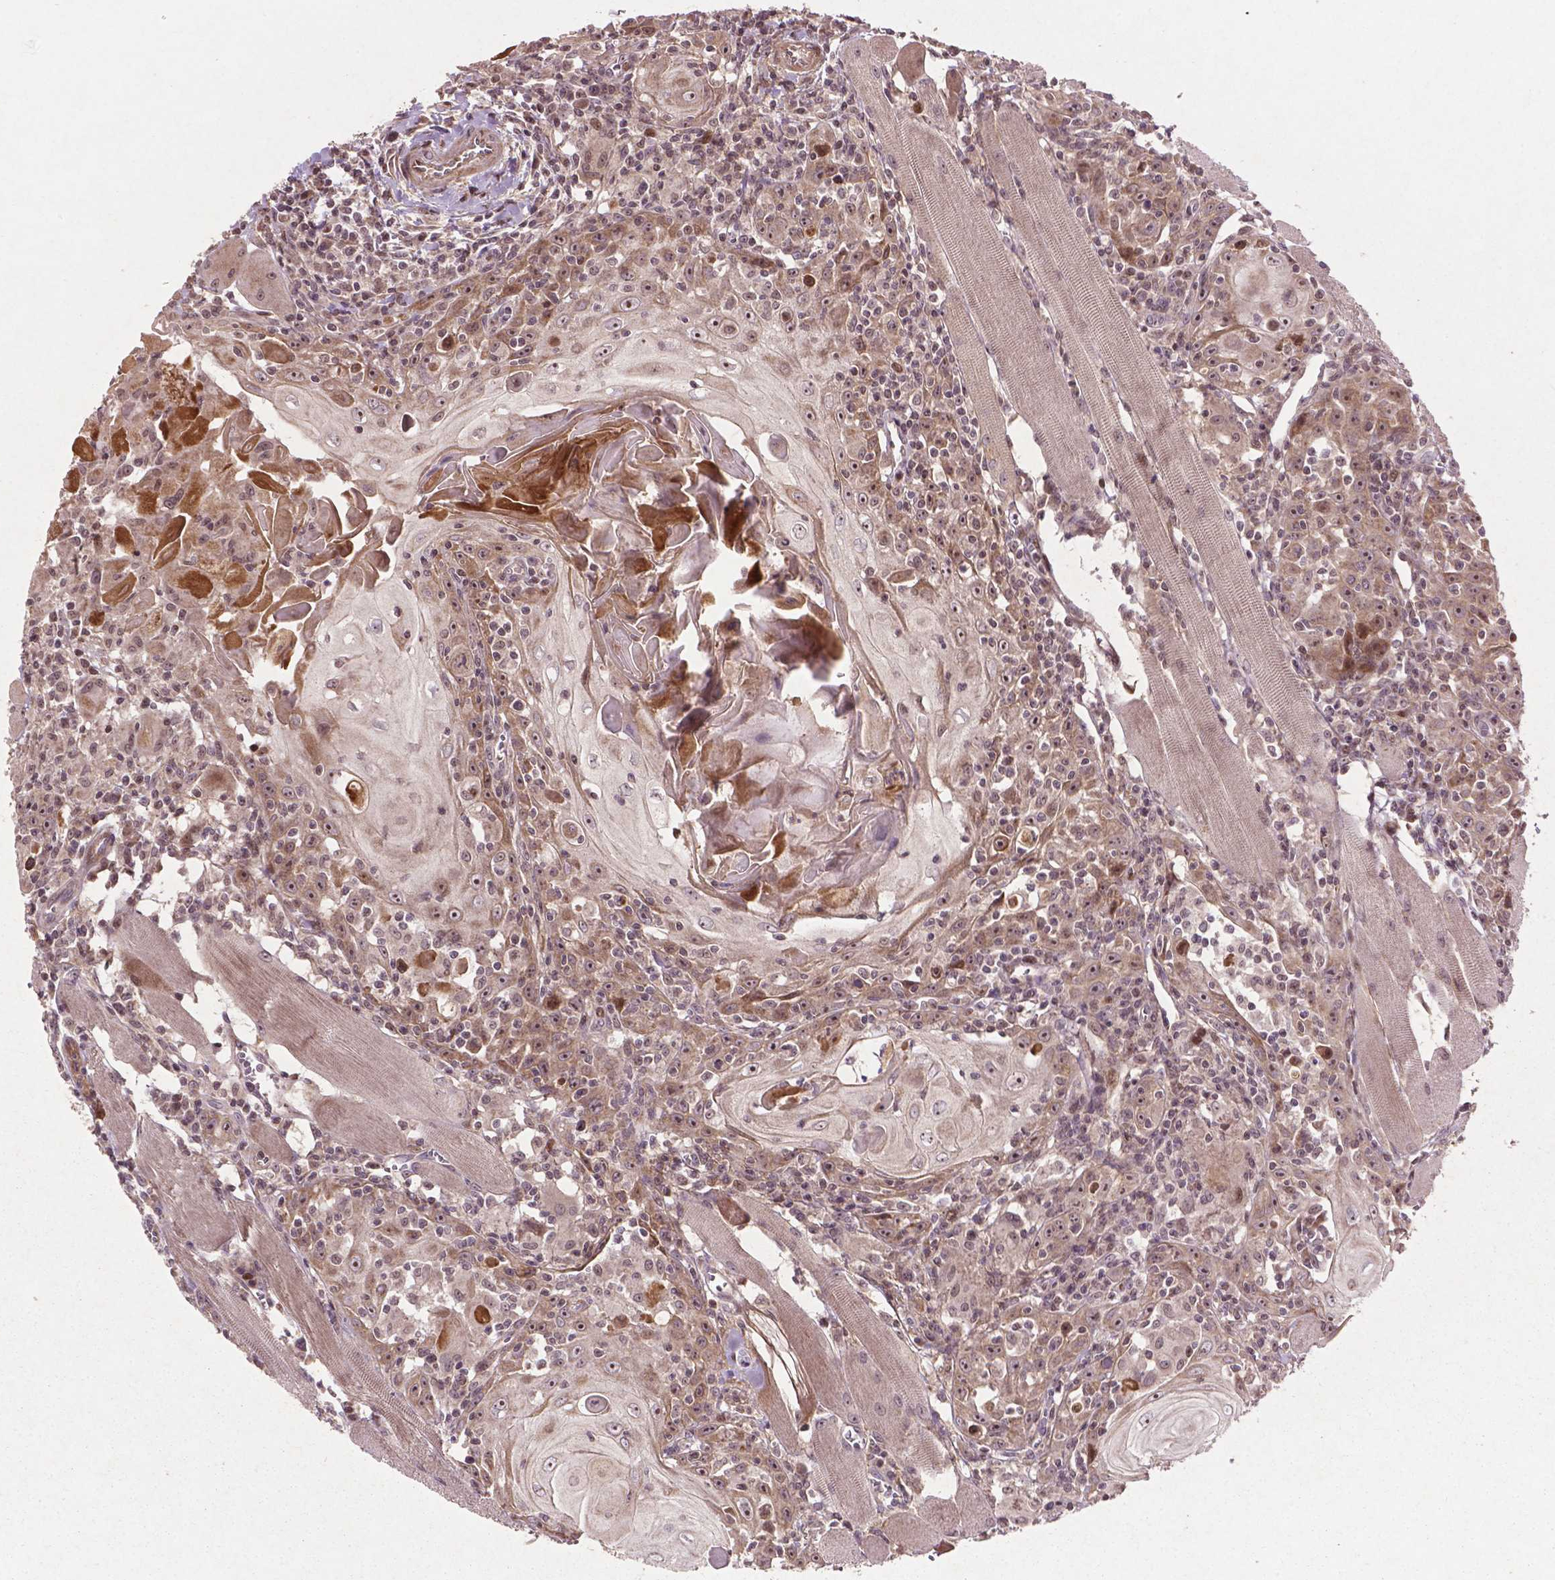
{"staining": {"intensity": "moderate", "quantity": "<25%", "location": "cytoplasmic/membranous"}, "tissue": "head and neck cancer", "cell_type": "Tumor cells", "image_type": "cancer", "snomed": [{"axis": "morphology", "description": "Squamous cell carcinoma, NOS"}, {"axis": "topography", "description": "Head-Neck"}], "caption": "Immunohistochemistry (IHC) micrograph of head and neck cancer stained for a protein (brown), which reveals low levels of moderate cytoplasmic/membranous expression in about <25% of tumor cells.", "gene": "B3GALNT2", "patient": {"sex": "male", "age": 52}}